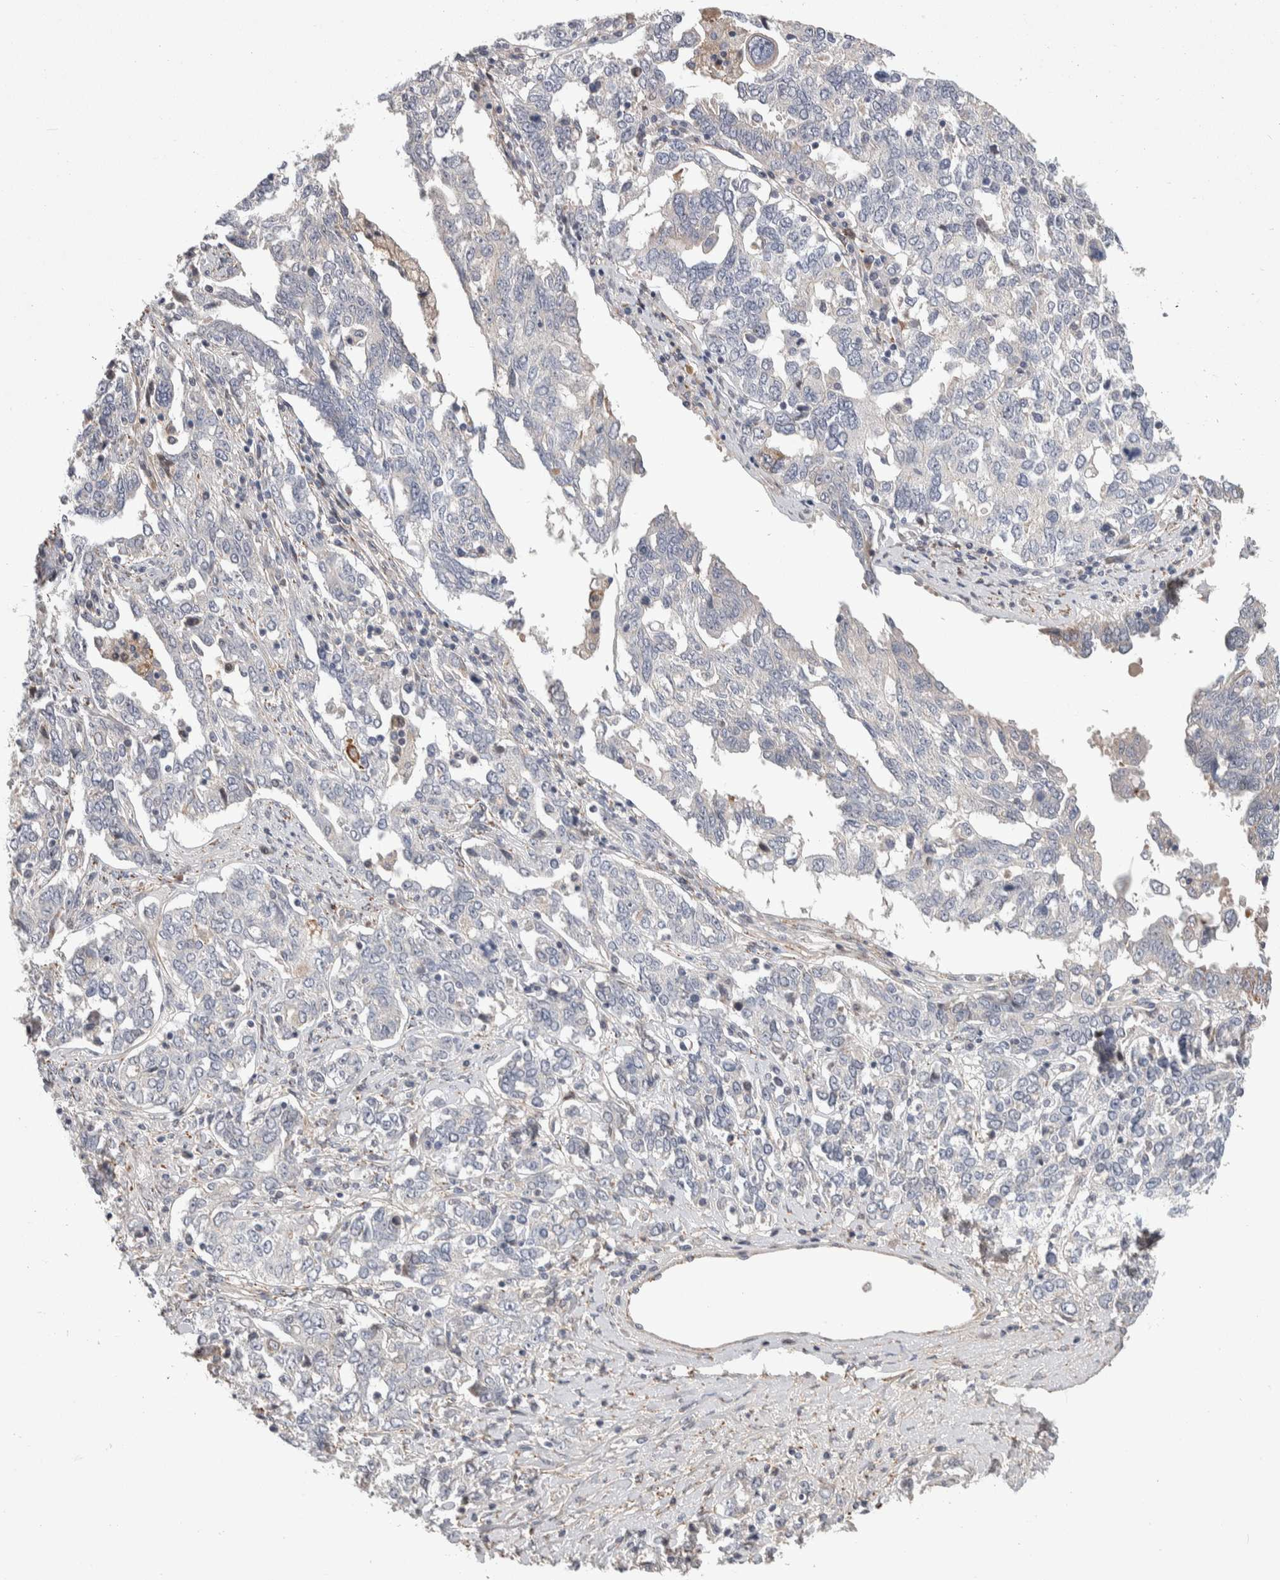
{"staining": {"intensity": "negative", "quantity": "none", "location": "none"}, "tissue": "ovarian cancer", "cell_type": "Tumor cells", "image_type": "cancer", "snomed": [{"axis": "morphology", "description": "Carcinoma, endometroid"}, {"axis": "topography", "description": "Ovary"}], "caption": "High power microscopy histopathology image of an immunohistochemistry histopathology image of ovarian cancer, revealing no significant expression in tumor cells. (DAB (3,3'-diaminobenzidine) IHC, high magnification).", "gene": "PSMG3", "patient": {"sex": "female", "age": 62}}